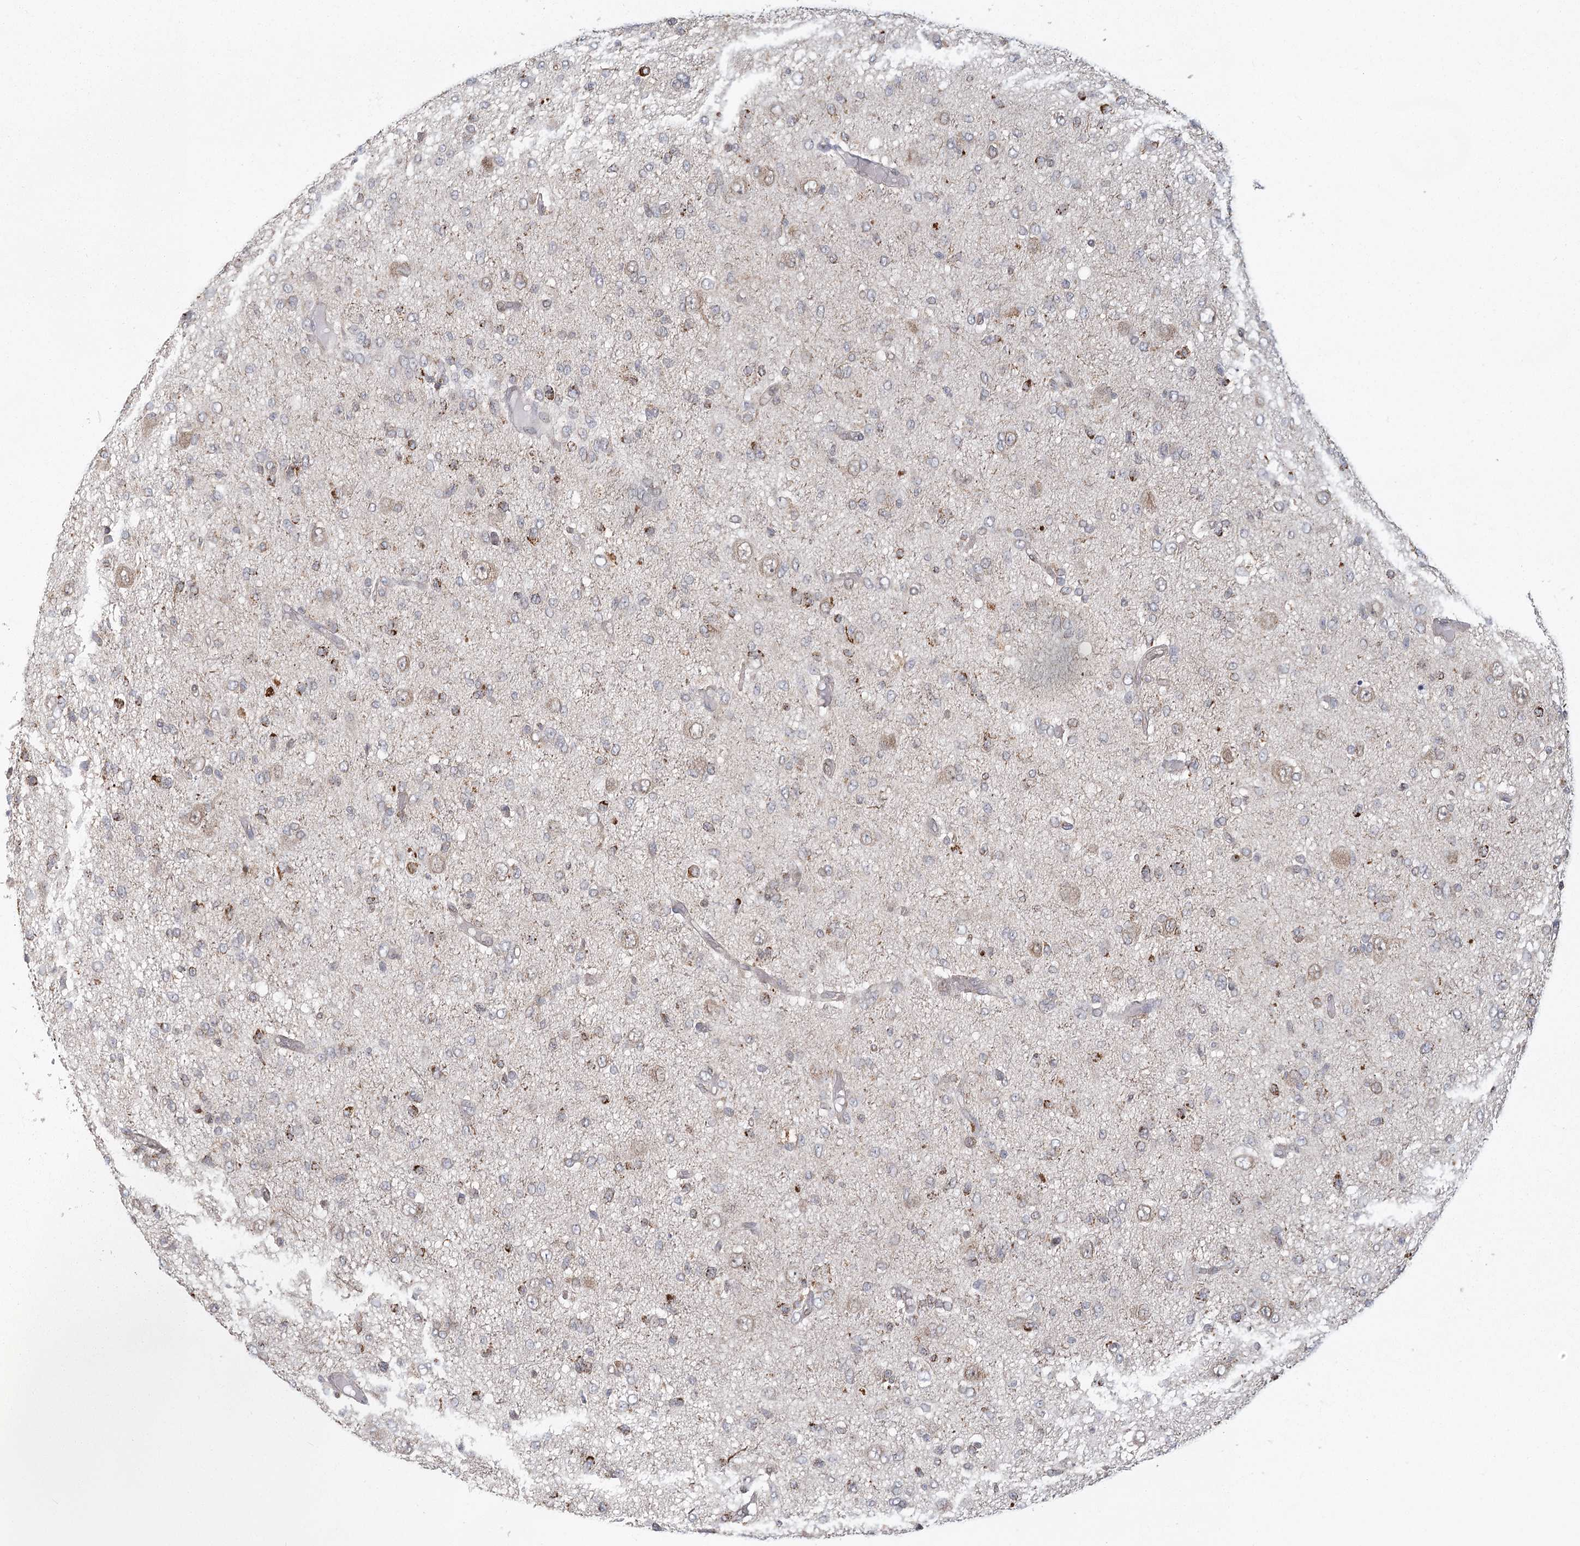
{"staining": {"intensity": "negative", "quantity": "none", "location": "none"}, "tissue": "glioma", "cell_type": "Tumor cells", "image_type": "cancer", "snomed": [{"axis": "morphology", "description": "Glioma, malignant, High grade"}, {"axis": "topography", "description": "Brain"}], "caption": "Immunohistochemical staining of malignant glioma (high-grade) demonstrates no significant positivity in tumor cells.", "gene": "LACTB", "patient": {"sex": "female", "age": 59}}